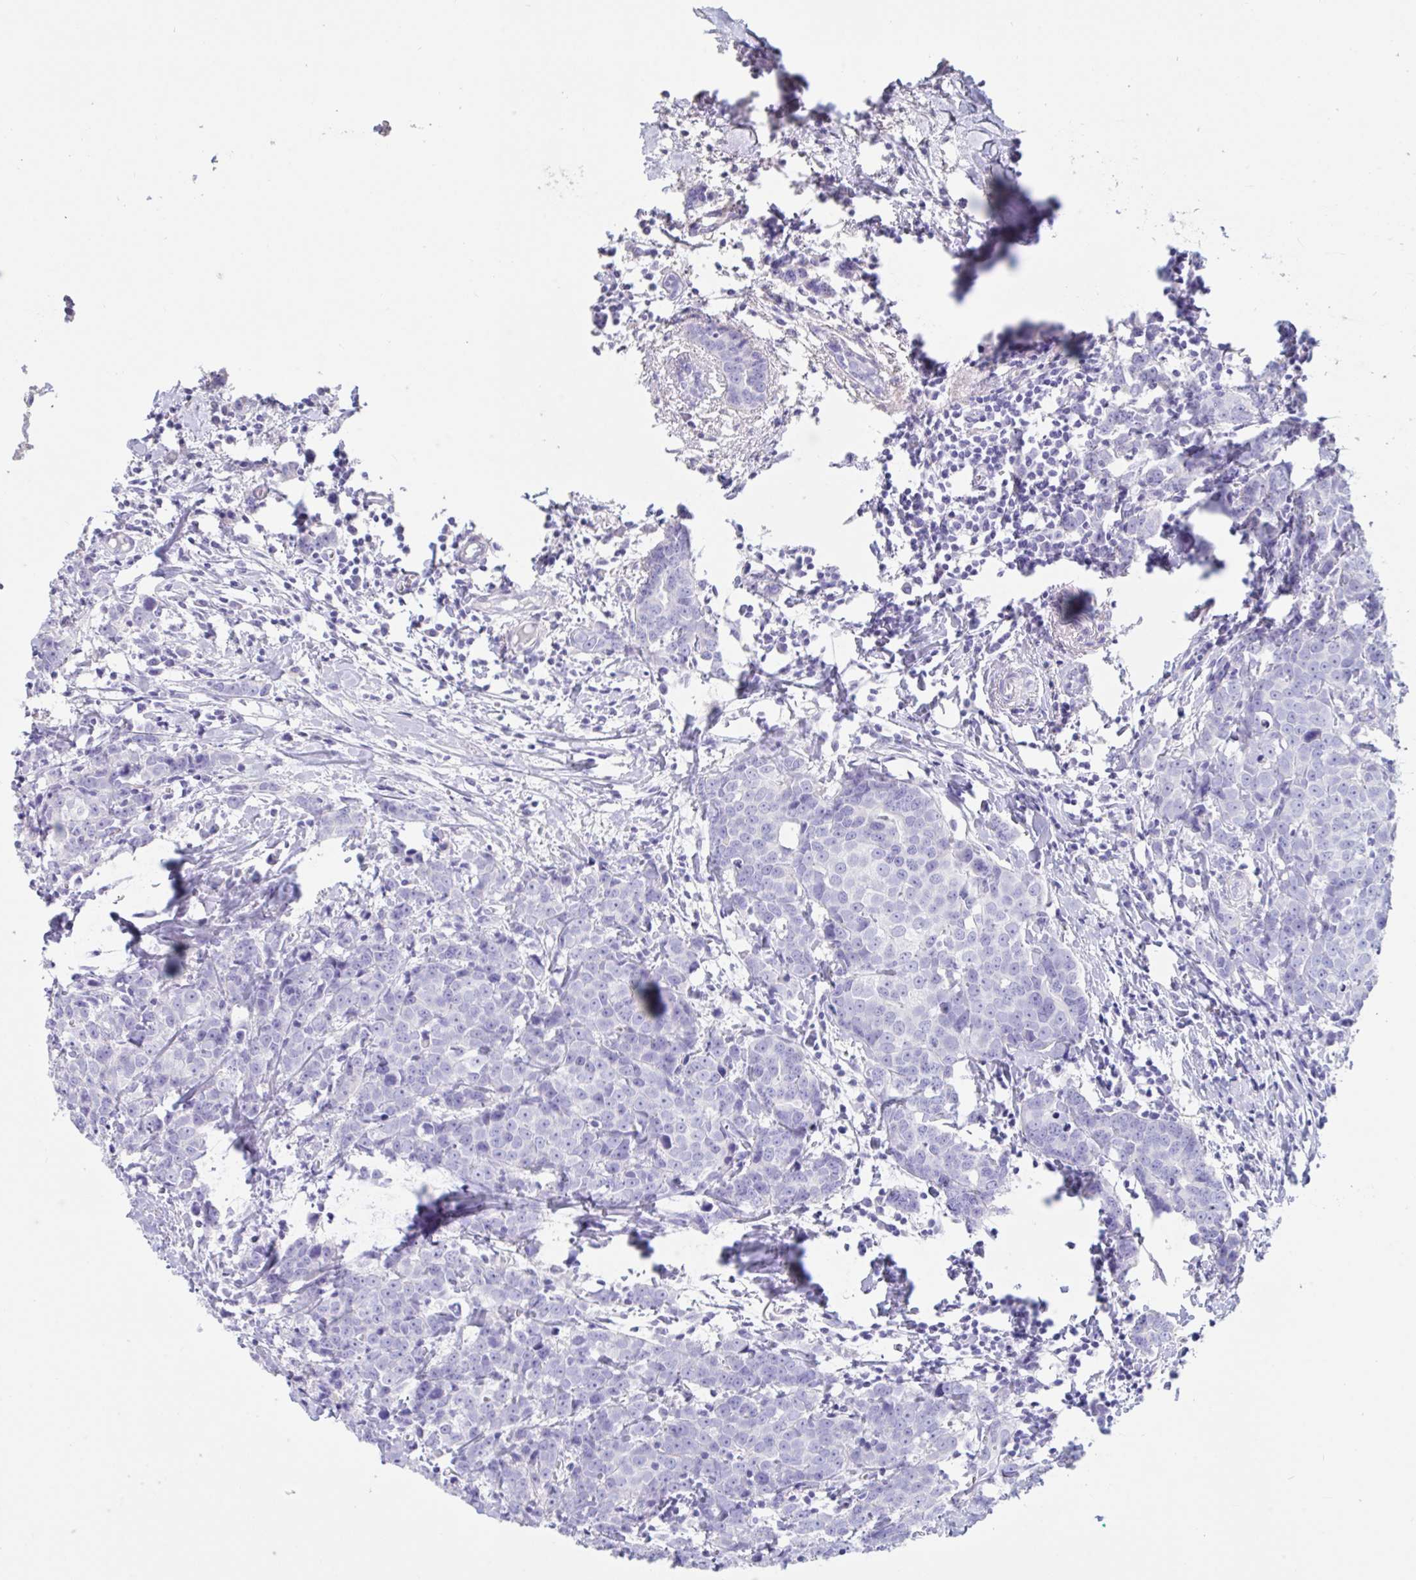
{"staining": {"intensity": "negative", "quantity": "none", "location": "none"}, "tissue": "breast cancer", "cell_type": "Tumor cells", "image_type": "cancer", "snomed": [{"axis": "morphology", "description": "Duct carcinoma"}, {"axis": "topography", "description": "Breast"}], "caption": "The immunohistochemistry histopathology image has no significant positivity in tumor cells of breast infiltrating ductal carcinoma tissue.", "gene": "TNNC1", "patient": {"sex": "female", "age": 80}}